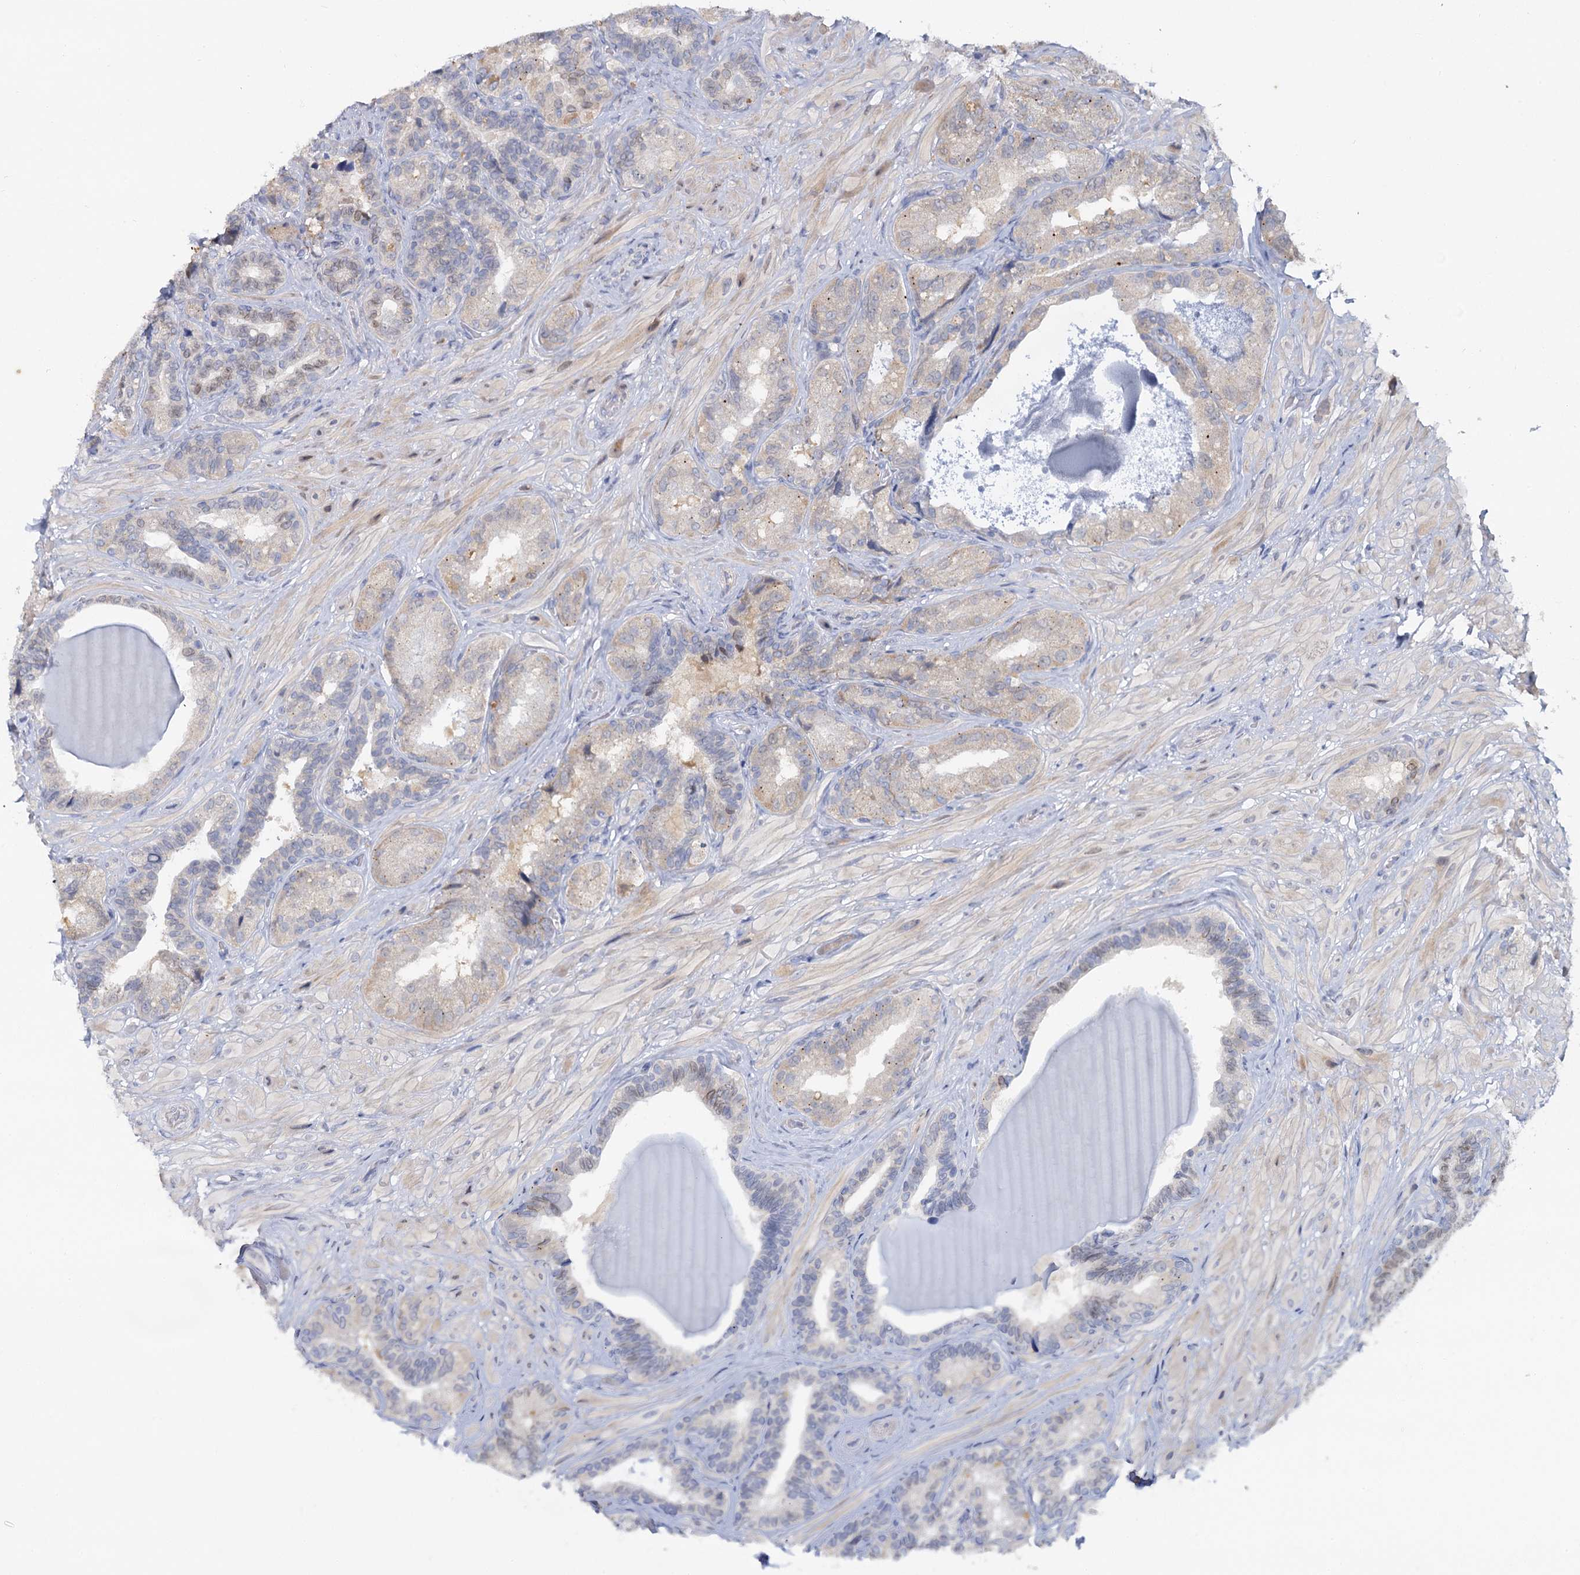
{"staining": {"intensity": "weak", "quantity": "<25%", "location": "cytoplasmic/membranous,nuclear"}, "tissue": "seminal vesicle", "cell_type": "Glandular cells", "image_type": "normal", "snomed": [{"axis": "morphology", "description": "Normal tissue, NOS"}, {"axis": "topography", "description": "Prostate and seminal vesicle, NOS"}, {"axis": "topography", "description": "Prostate"}, {"axis": "topography", "description": "Seminal veicle"}], "caption": "Immunohistochemistry (IHC) image of normal seminal vesicle: human seminal vesicle stained with DAB displays no significant protein staining in glandular cells.", "gene": "ACRBP", "patient": {"sex": "male", "age": 67}}